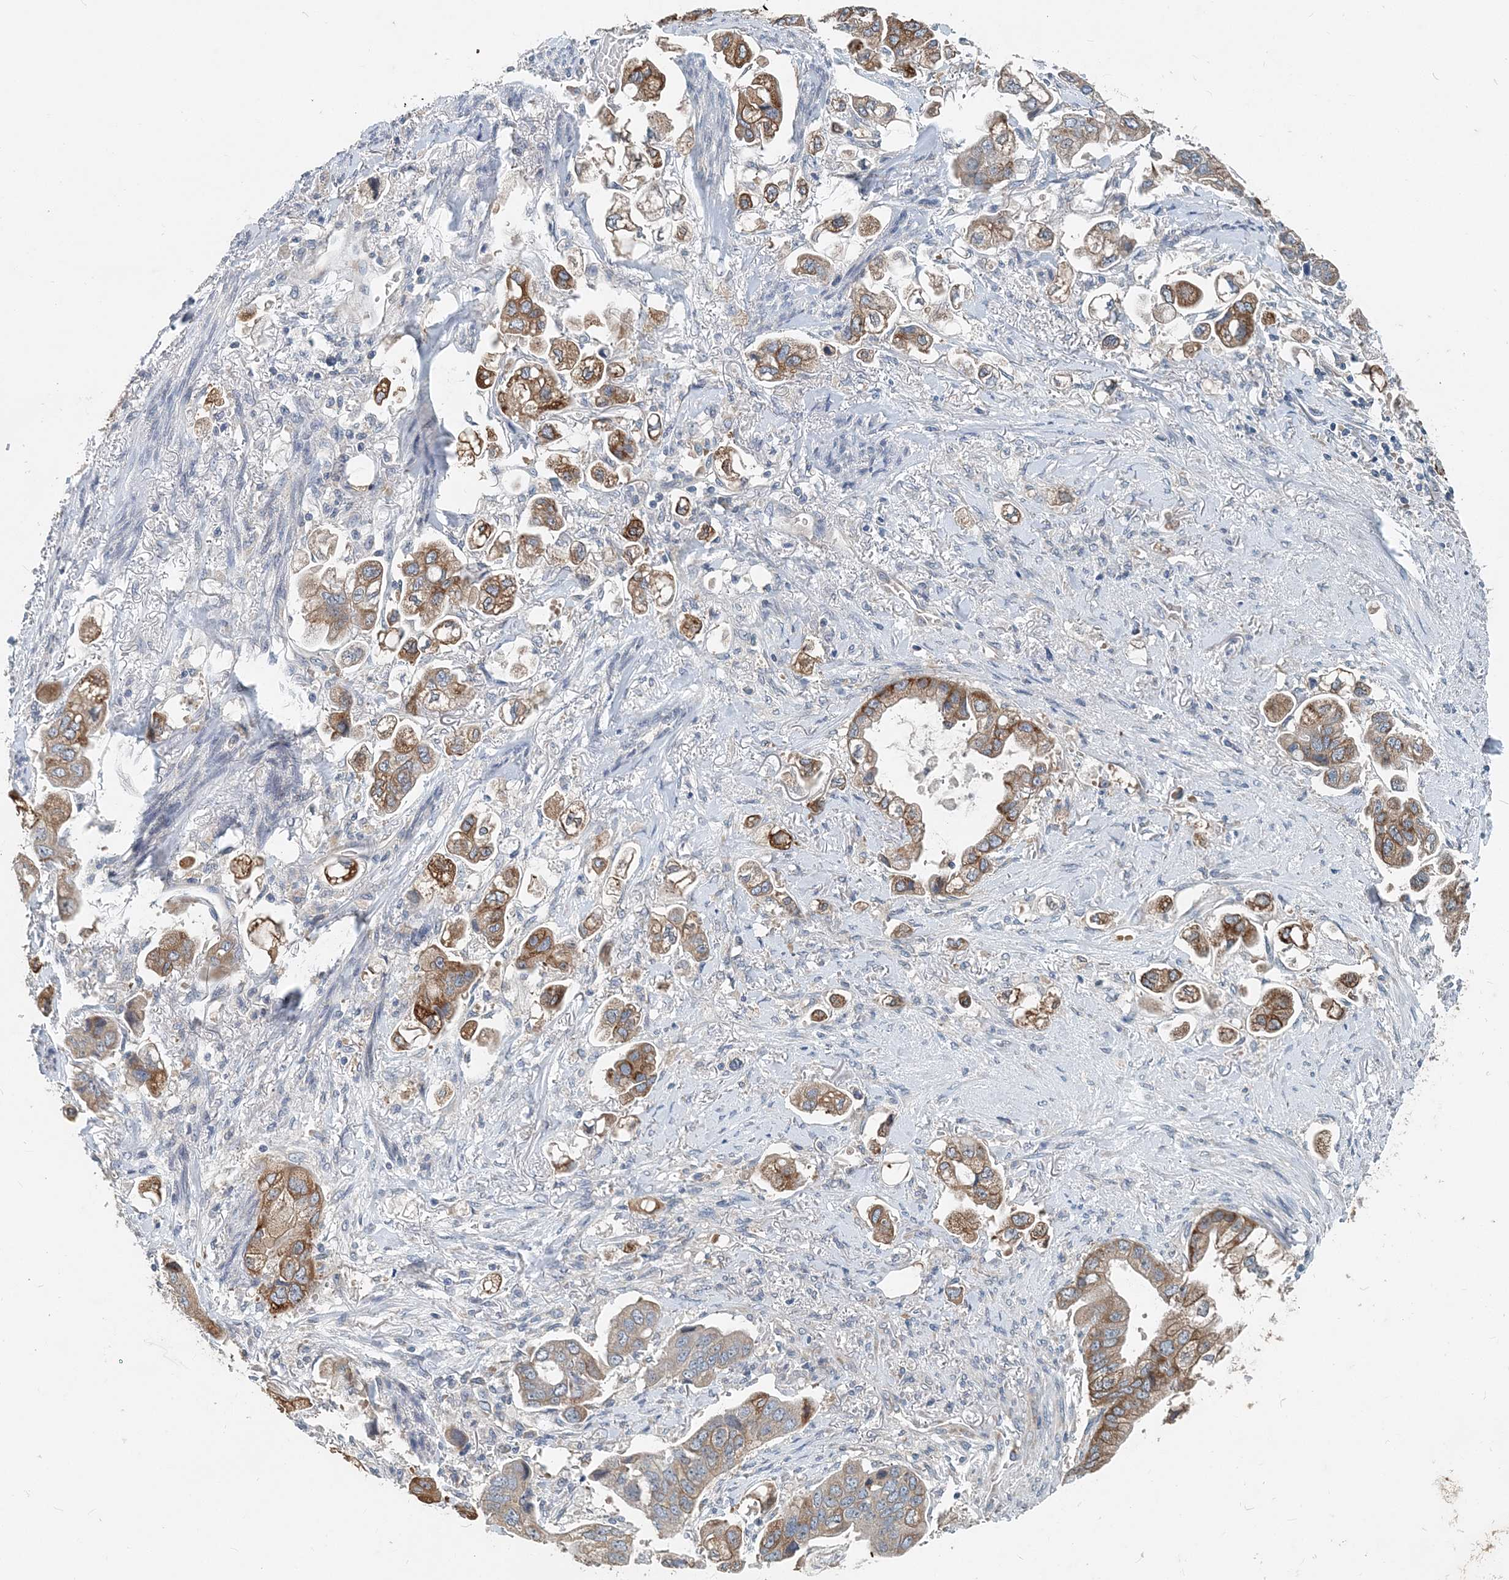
{"staining": {"intensity": "moderate", "quantity": ">75%", "location": "cytoplasmic/membranous"}, "tissue": "stomach cancer", "cell_type": "Tumor cells", "image_type": "cancer", "snomed": [{"axis": "morphology", "description": "Adenocarcinoma, NOS"}, {"axis": "topography", "description": "Stomach"}], "caption": "Tumor cells demonstrate medium levels of moderate cytoplasmic/membranous staining in approximately >75% of cells in stomach cancer.", "gene": "EEF1A2", "patient": {"sex": "male", "age": 62}}